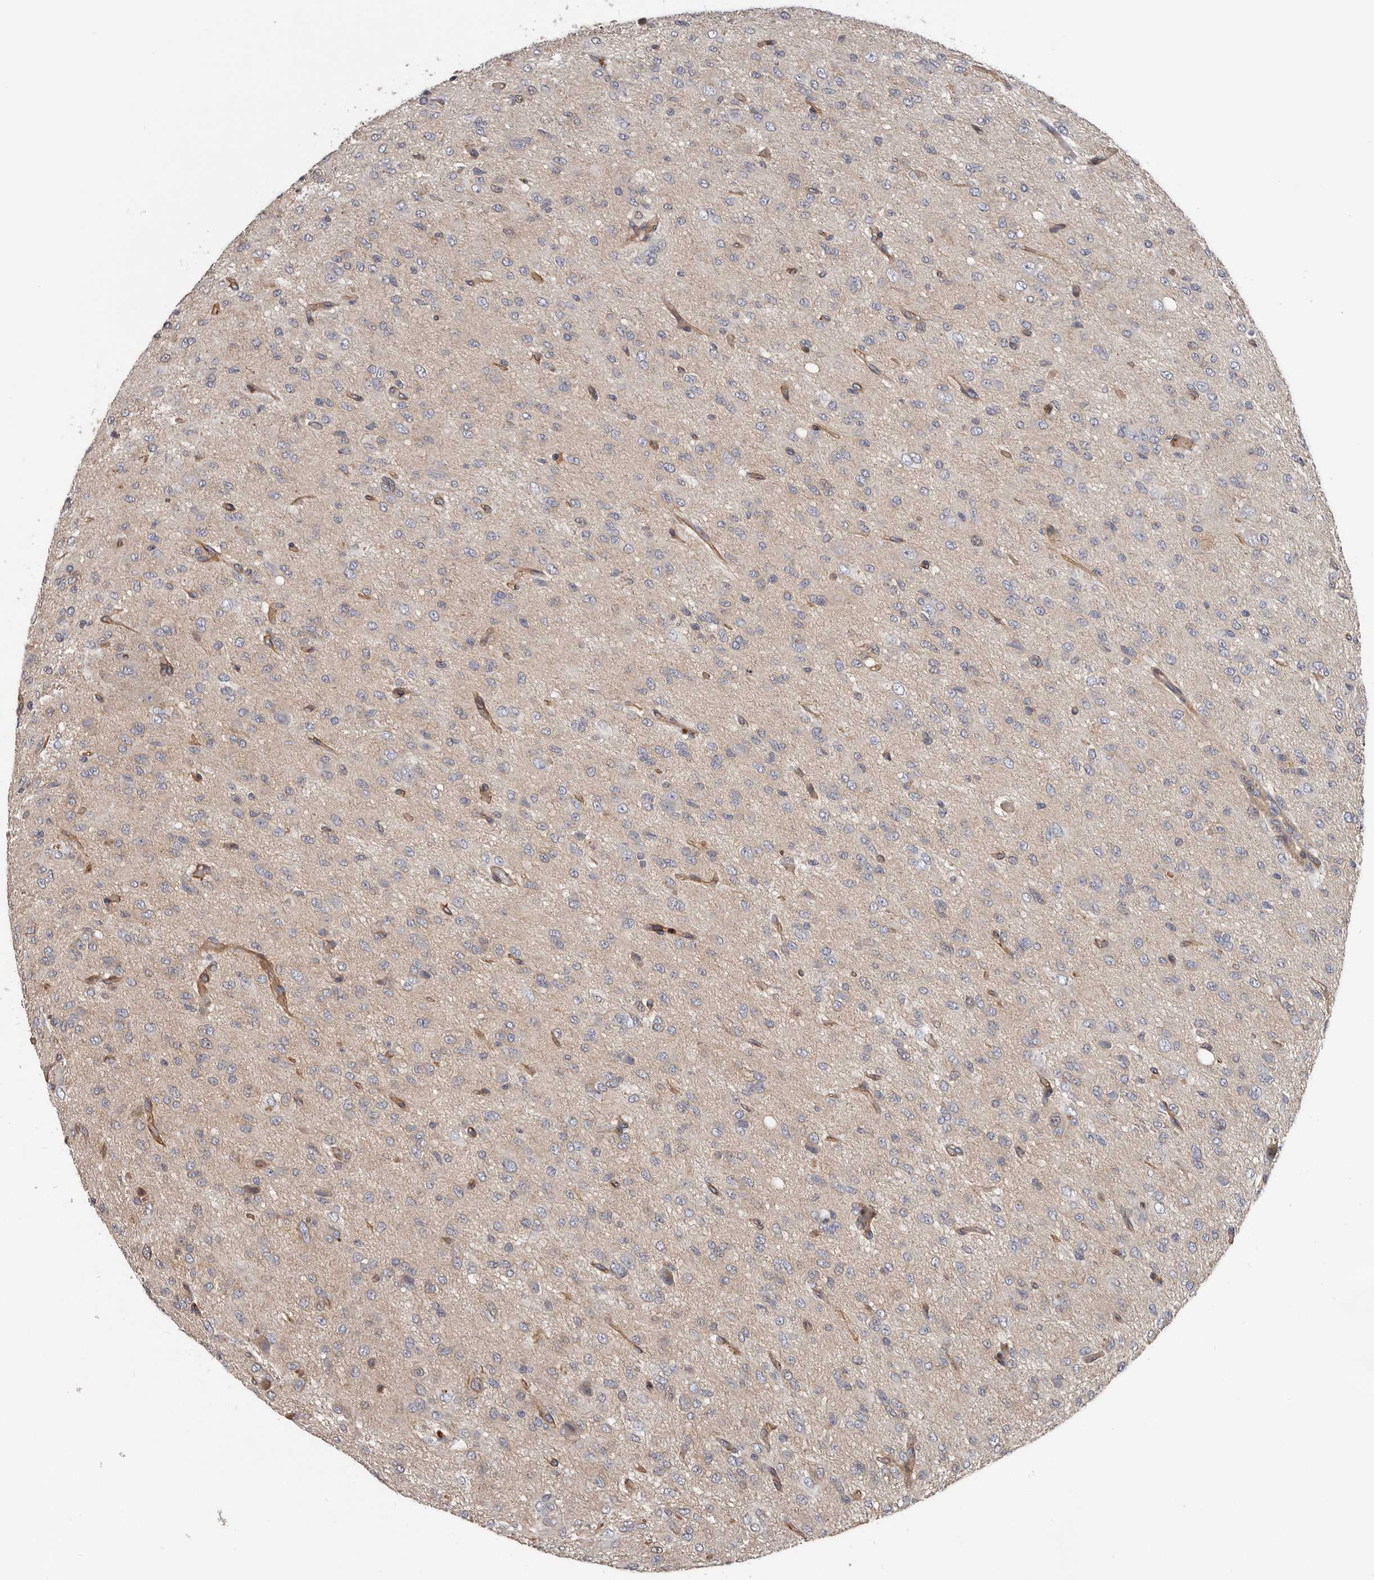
{"staining": {"intensity": "negative", "quantity": "none", "location": "none"}, "tissue": "glioma", "cell_type": "Tumor cells", "image_type": "cancer", "snomed": [{"axis": "morphology", "description": "Glioma, malignant, High grade"}, {"axis": "topography", "description": "Brain"}], "caption": "The micrograph reveals no staining of tumor cells in glioma.", "gene": "PNRC2", "patient": {"sex": "female", "age": 59}}